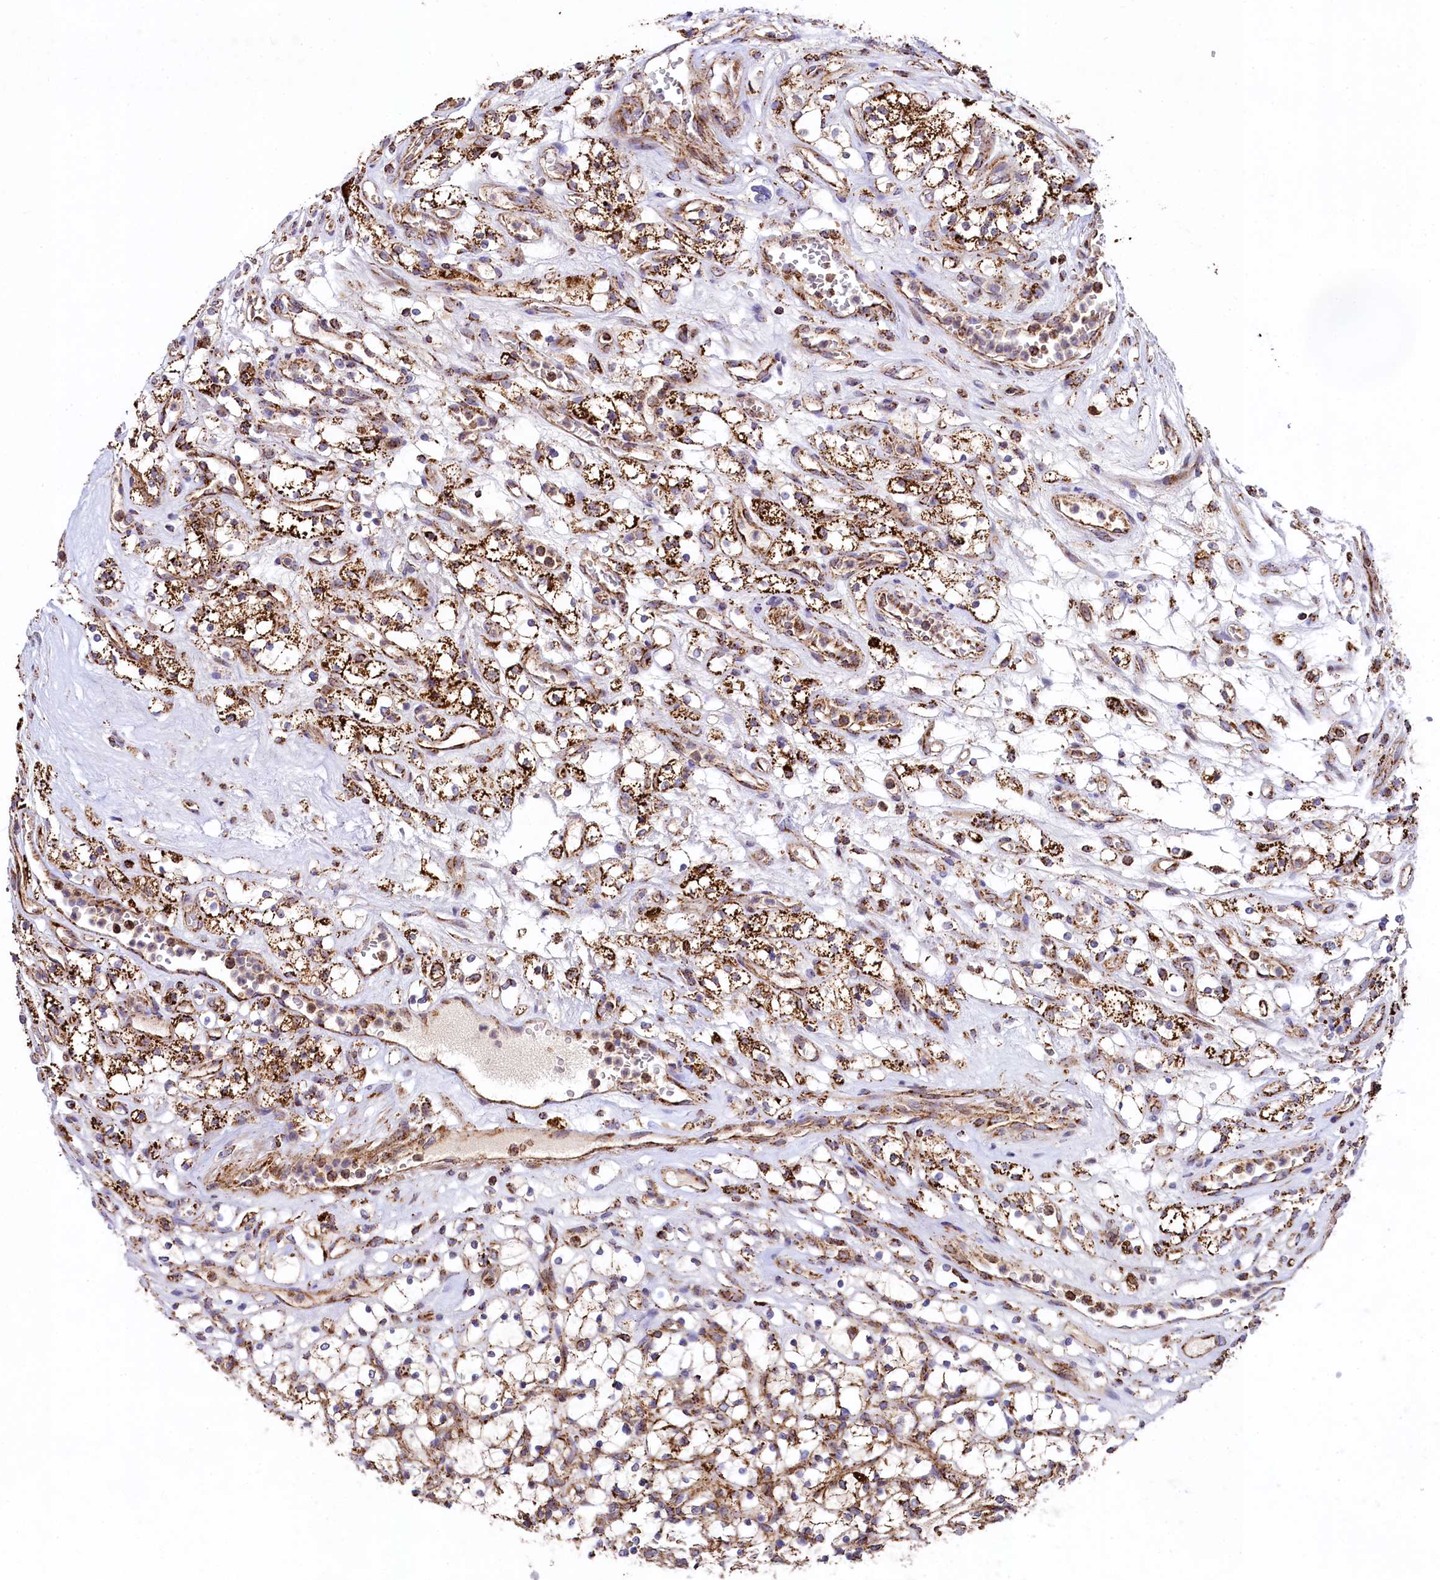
{"staining": {"intensity": "strong", "quantity": ">75%", "location": "cytoplasmic/membranous"}, "tissue": "renal cancer", "cell_type": "Tumor cells", "image_type": "cancer", "snomed": [{"axis": "morphology", "description": "Adenocarcinoma, NOS"}, {"axis": "topography", "description": "Kidney"}], "caption": "Protein analysis of renal cancer tissue demonstrates strong cytoplasmic/membranous expression in about >75% of tumor cells.", "gene": "CLYBL", "patient": {"sex": "female", "age": 69}}